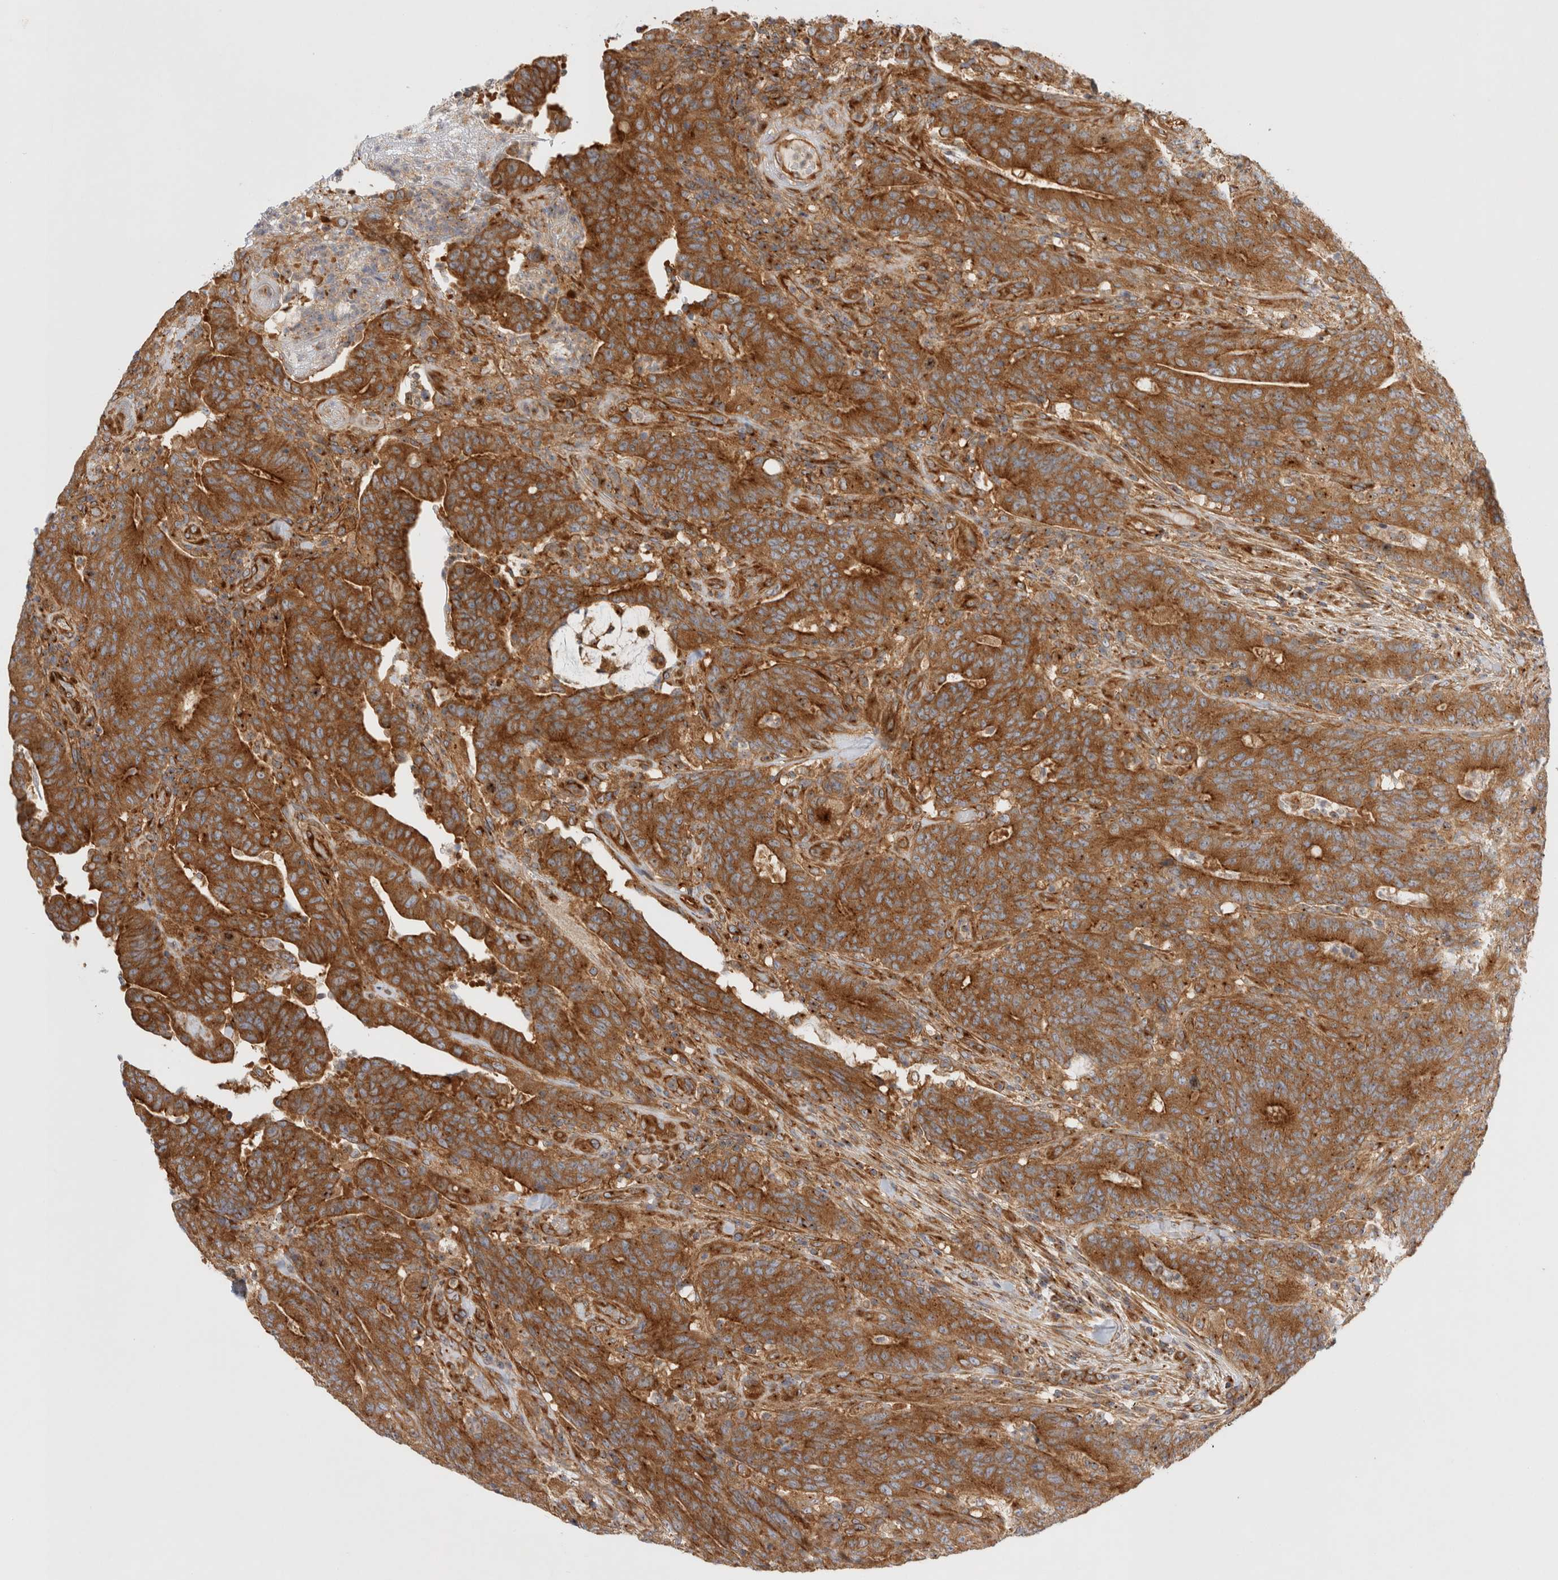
{"staining": {"intensity": "strong", "quantity": ">75%", "location": "cytoplasmic/membranous"}, "tissue": "colorectal cancer", "cell_type": "Tumor cells", "image_type": "cancer", "snomed": [{"axis": "morphology", "description": "Normal tissue, NOS"}, {"axis": "morphology", "description": "Adenocarcinoma, NOS"}, {"axis": "topography", "description": "Colon"}], "caption": "Immunohistochemical staining of colorectal adenocarcinoma exhibits high levels of strong cytoplasmic/membranous staining in about >75% of tumor cells.", "gene": "GPR150", "patient": {"sex": "female", "age": 75}}